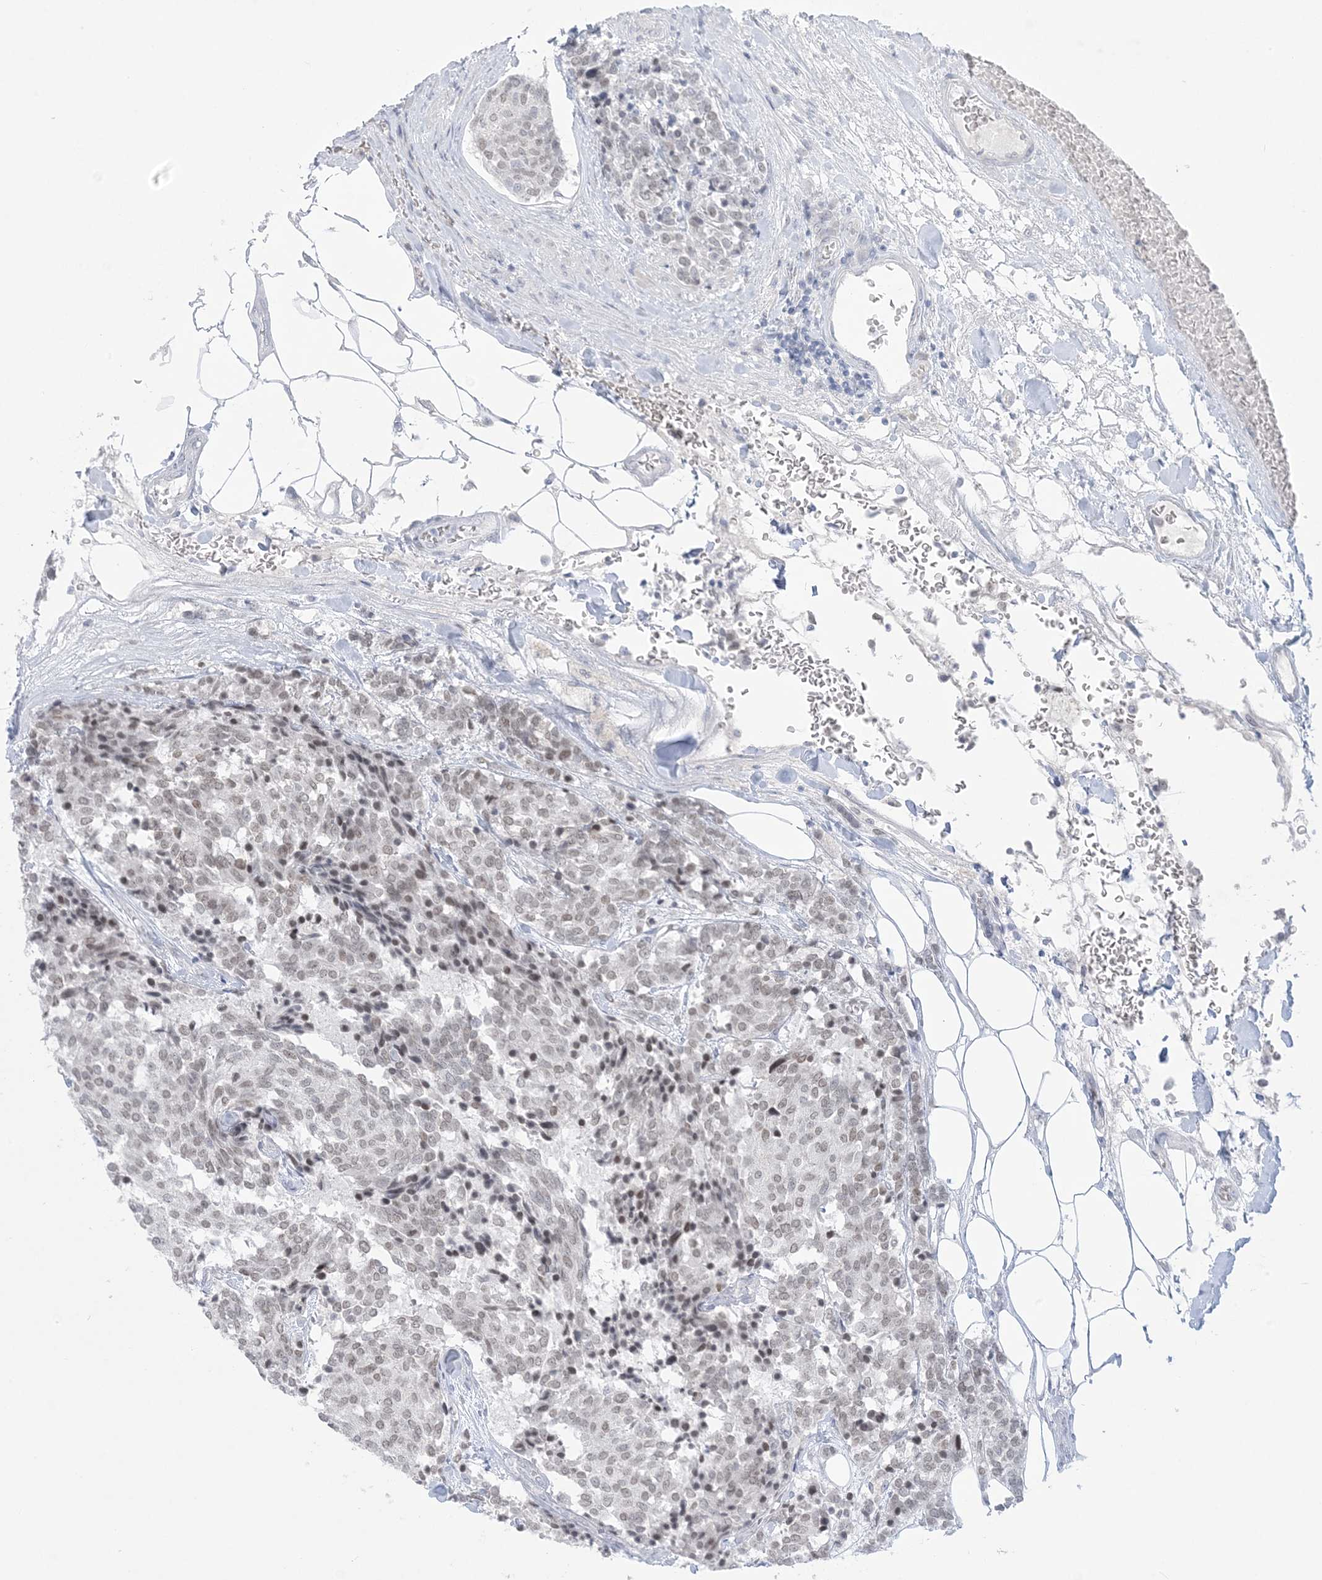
{"staining": {"intensity": "weak", "quantity": "25%-75%", "location": "nuclear"}, "tissue": "carcinoid", "cell_type": "Tumor cells", "image_type": "cancer", "snomed": [{"axis": "morphology", "description": "Carcinoid, malignant, NOS"}, {"axis": "topography", "description": "Pancreas"}], "caption": "Malignant carcinoid stained for a protein (brown) reveals weak nuclear positive staining in about 25%-75% of tumor cells.", "gene": "HOMEZ", "patient": {"sex": "female", "age": 54}}